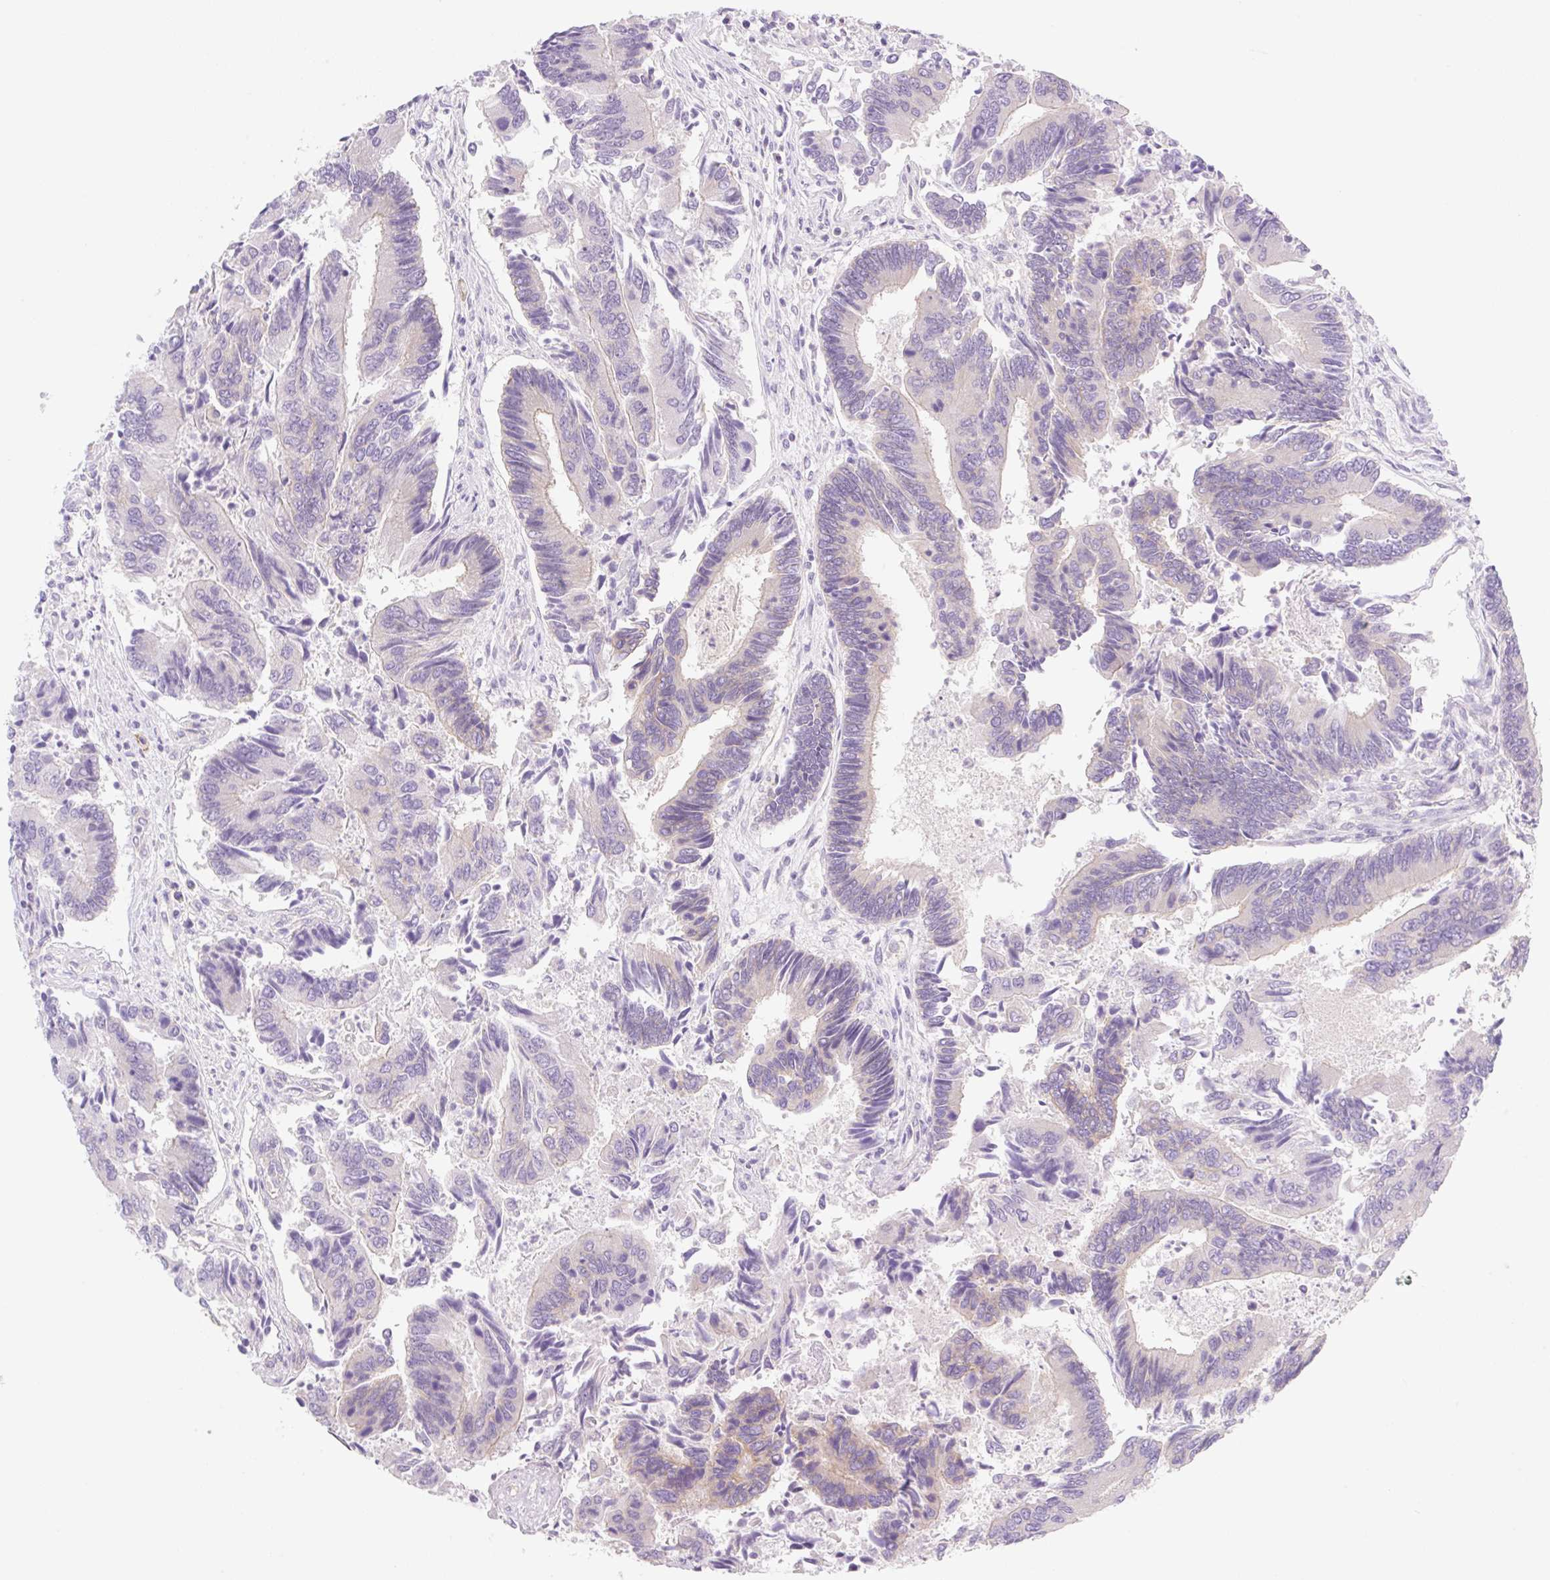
{"staining": {"intensity": "negative", "quantity": "none", "location": "none"}, "tissue": "colorectal cancer", "cell_type": "Tumor cells", "image_type": "cancer", "snomed": [{"axis": "morphology", "description": "Adenocarcinoma, NOS"}, {"axis": "topography", "description": "Colon"}], "caption": "Adenocarcinoma (colorectal) was stained to show a protein in brown. There is no significant staining in tumor cells.", "gene": "LYVE1", "patient": {"sex": "female", "age": 67}}